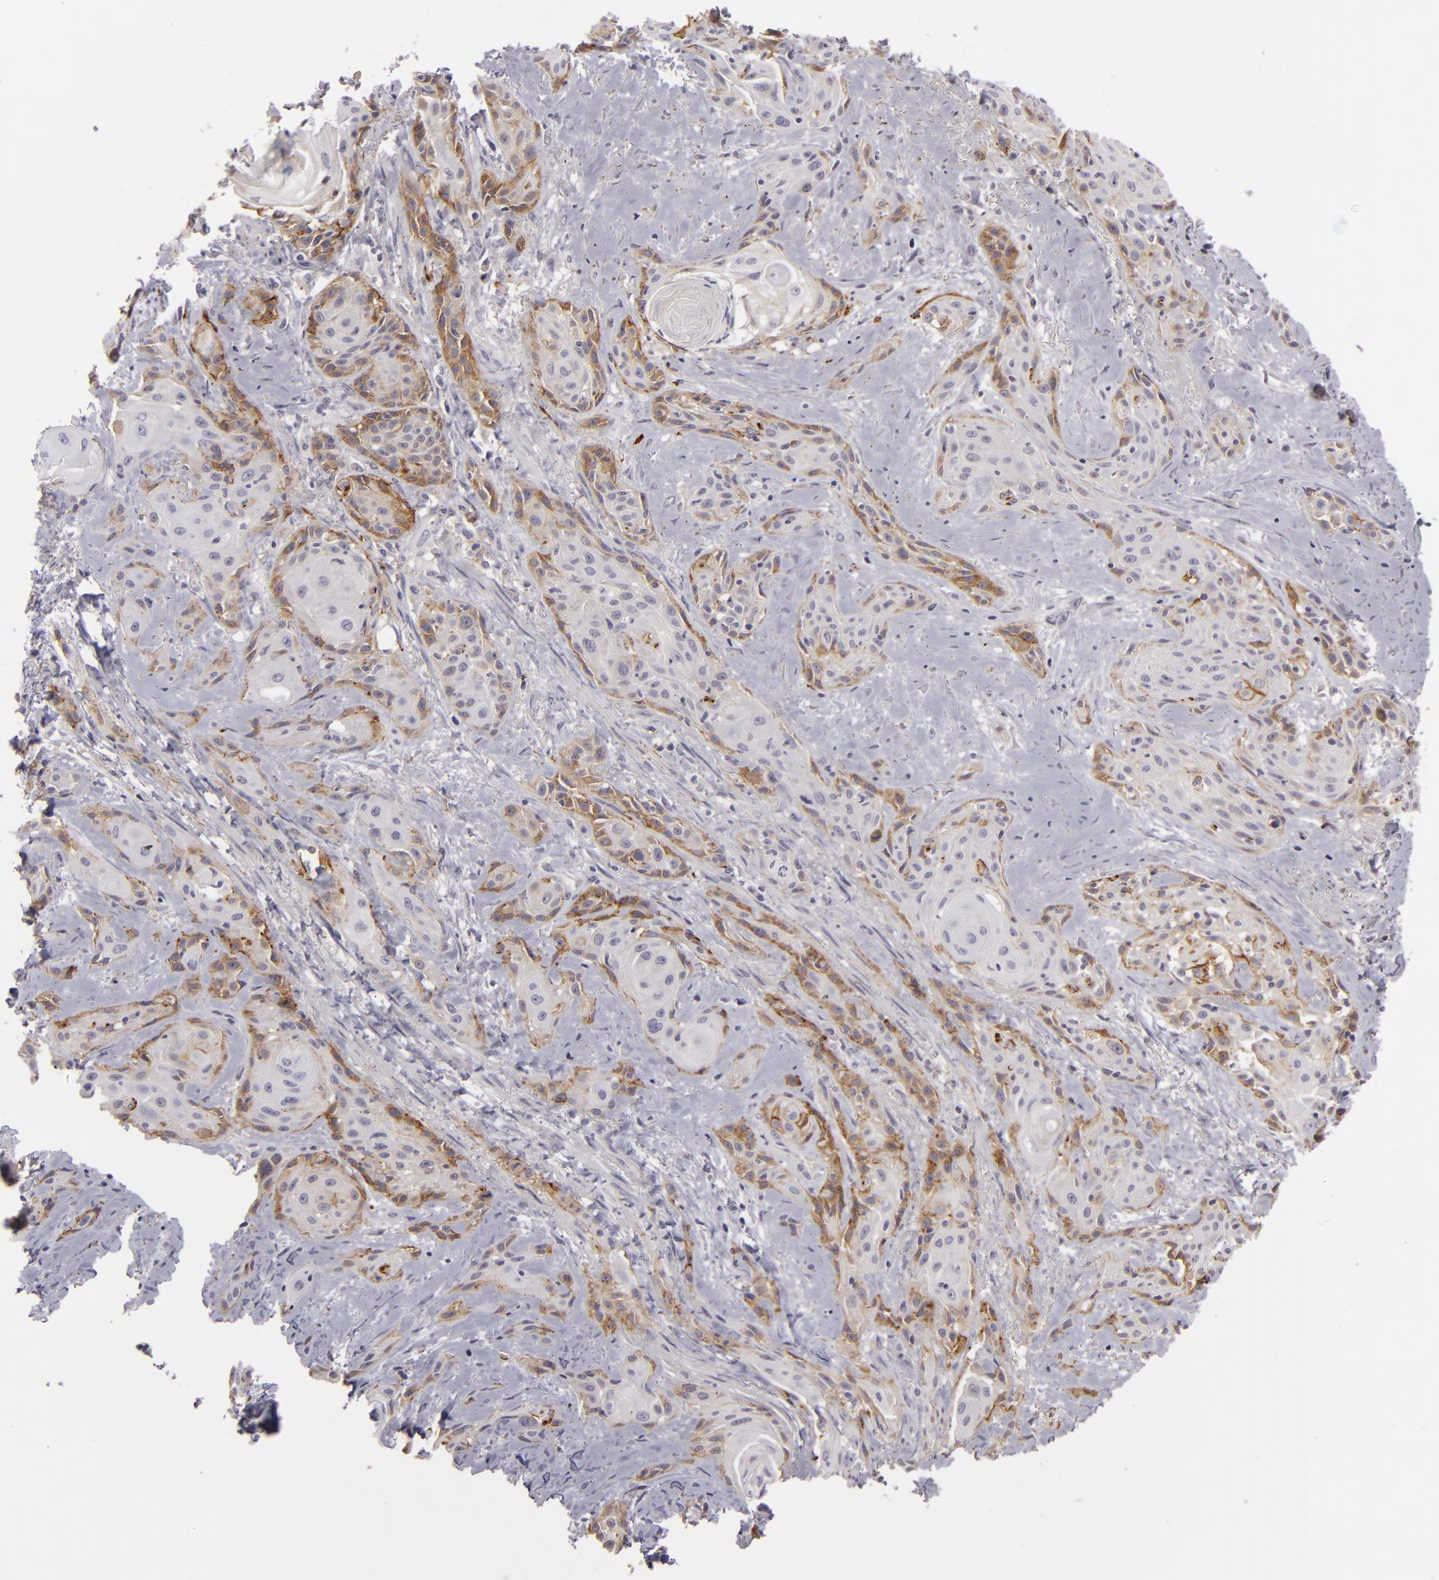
{"staining": {"intensity": "weak", "quantity": "<25%", "location": "cytoplasmic/membranous"}, "tissue": "skin cancer", "cell_type": "Tumor cells", "image_type": "cancer", "snomed": [{"axis": "morphology", "description": "Squamous cell carcinoma, NOS"}, {"axis": "topography", "description": "Skin"}, {"axis": "topography", "description": "Anal"}], "caption": "Tumor cells are negative for brown protein staining in squamous cell carcinoma (skin).", "gene": "ALCAM", "patient": {"sex": "male", "age": 64}}